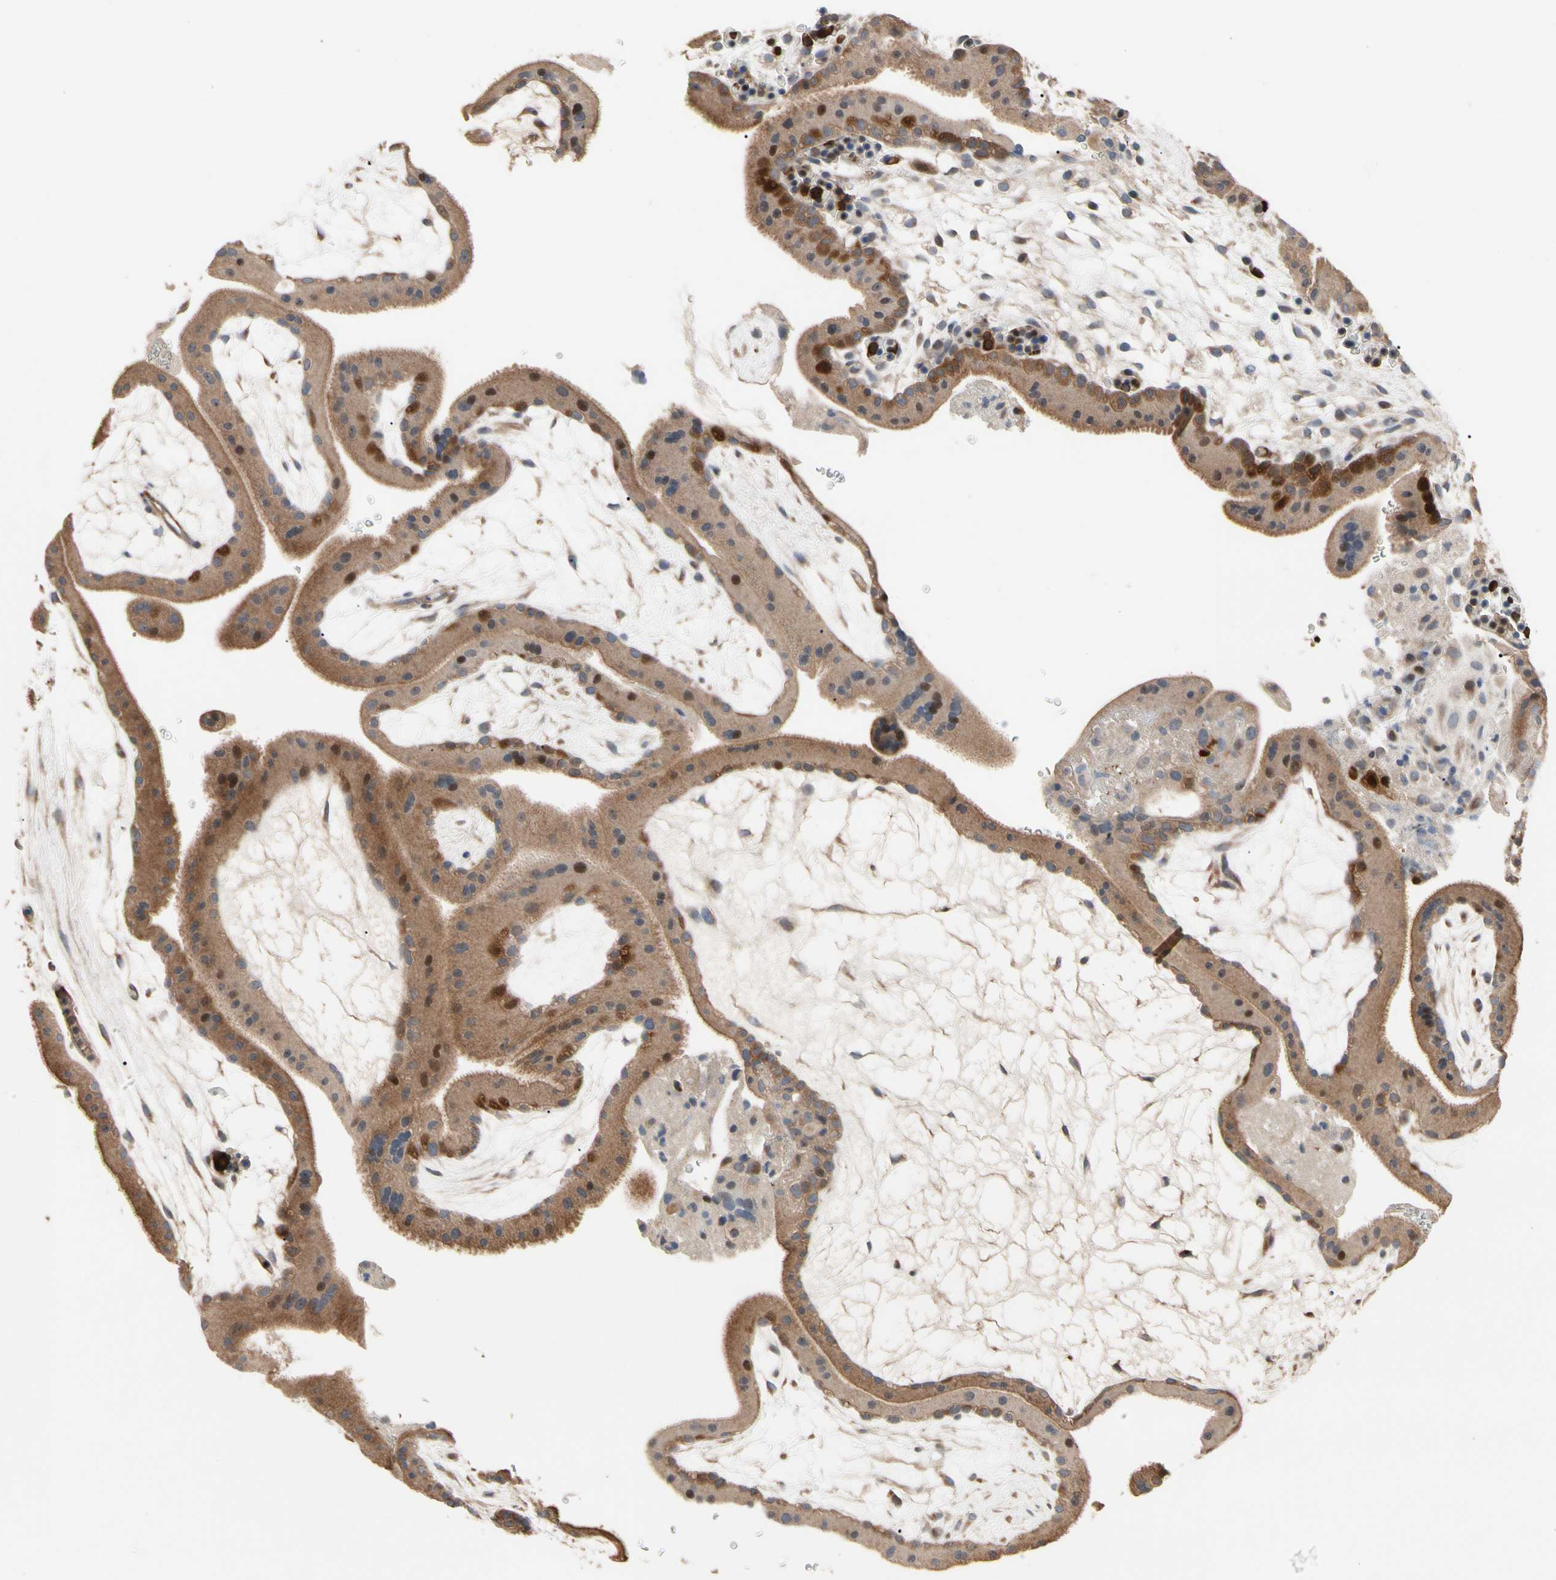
{"staining": {"intensity": "weak", "quantity": "25%-75%", "location": "cytoplasmic/membranous"}, "tissue": "placenta", "cell_type": "Decidual cells", "image_type": "normal", "snomed": [{"axis": "morphology", "description": "Normal tissue, NOS"}, {"axis": "topography", "description": "Placenta"}], "caption": "This is a micrograph of immunohistochemistry (IHC) staining of benign placenta, which shows weak positivity in the cytoplasmic/membranous of decidual cells.", "gene": "HMGCR", "patient": {"sex": "female", "age": 19}}